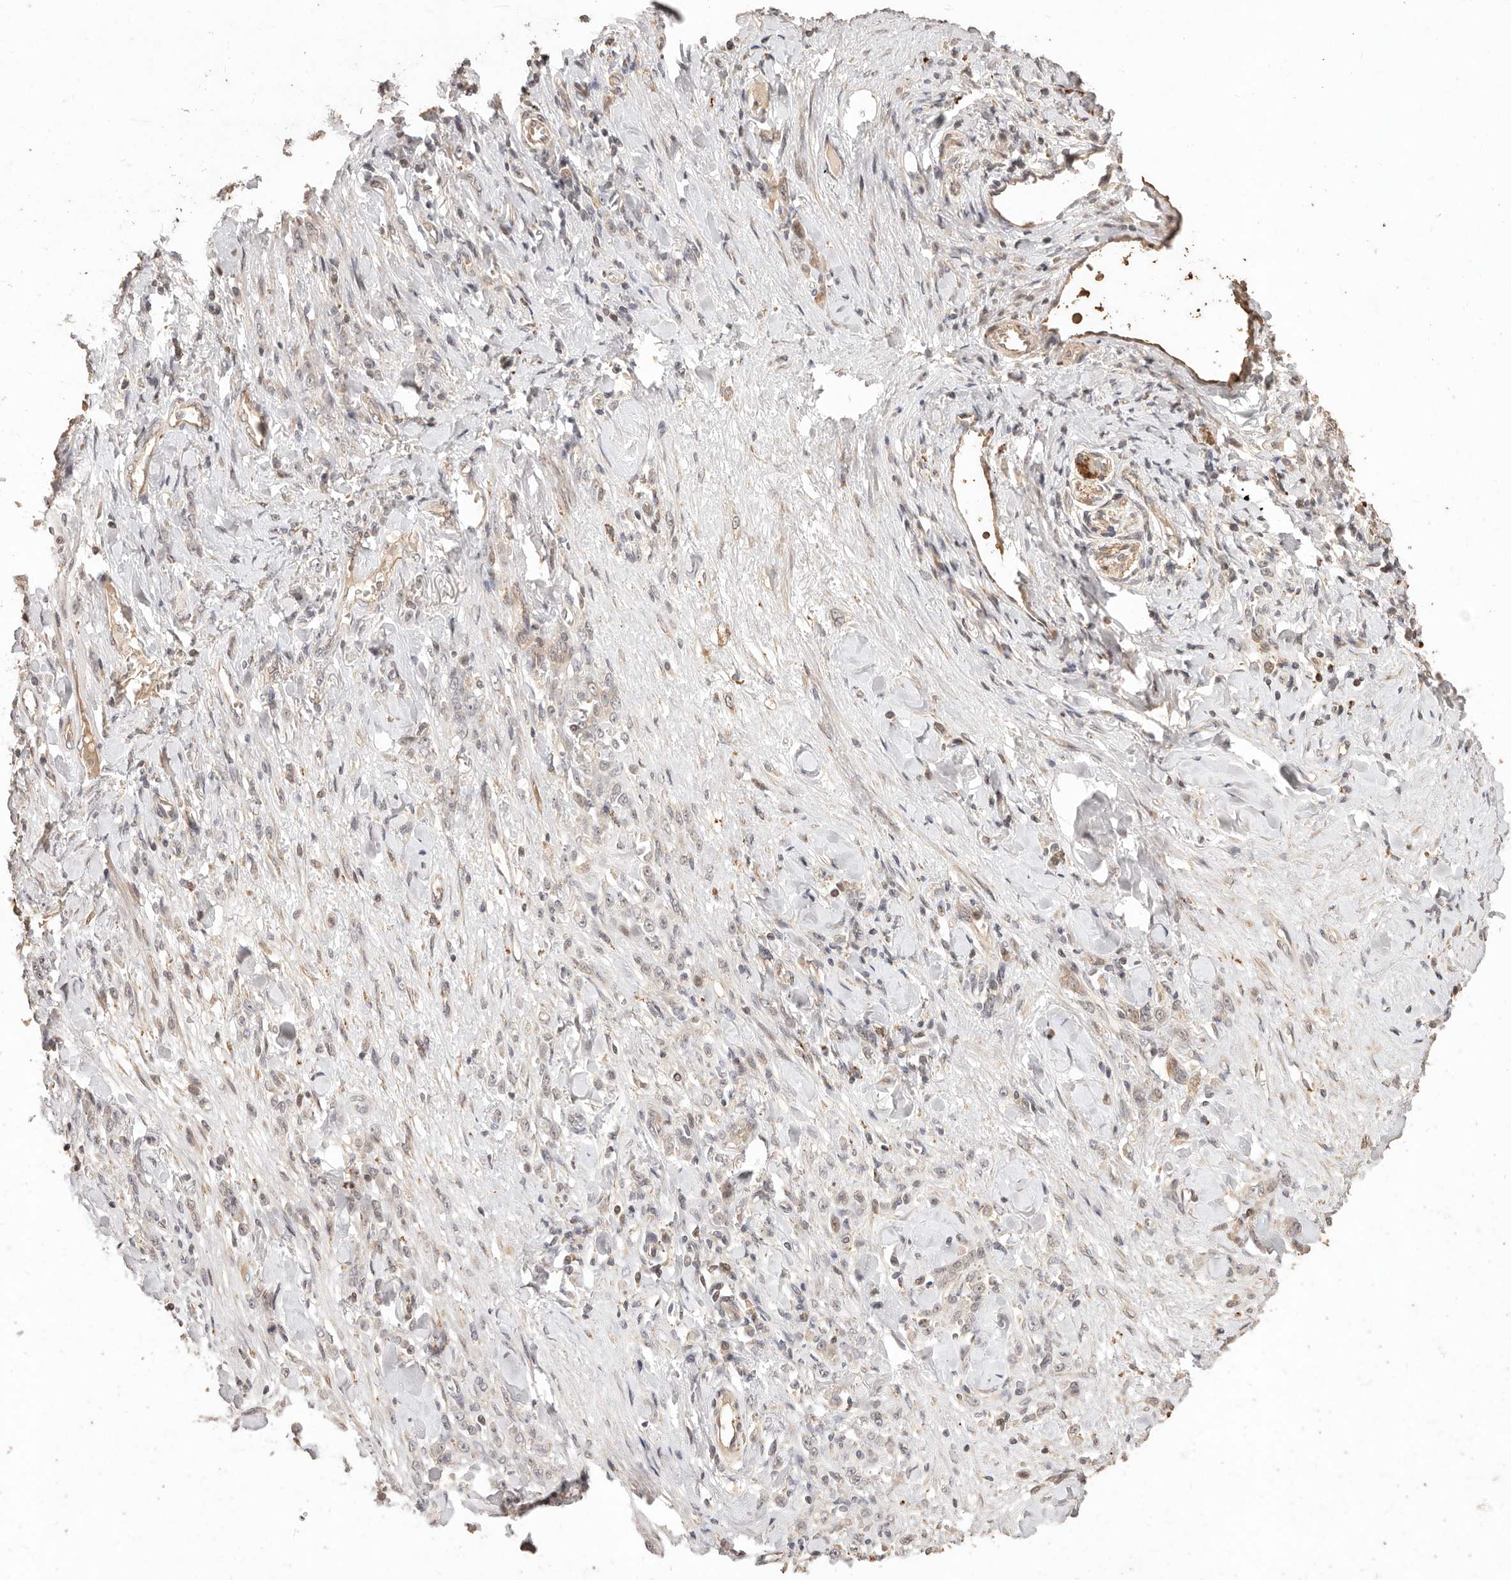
{"staining": {"intensity": "negative", "quantity": "none", "location": "none"}, "tissue": "stomach cancer", "cell_type": "Tumor cells", "image_type": "cancer", "snomed": [{"axis": "morphology", "description": "Normal tissue, NOS"}, {"axis": "morphology", "description": "Adenocarcinoma, NOS"}, {"axis": "topography", "description": "Stomach"}], "caption": "A micrograph of human adenocarcinoma (stomach) is negative for staining in tumor cells.", "gene": "KIF9", "patient": {"sex": "male", "age": 82}}